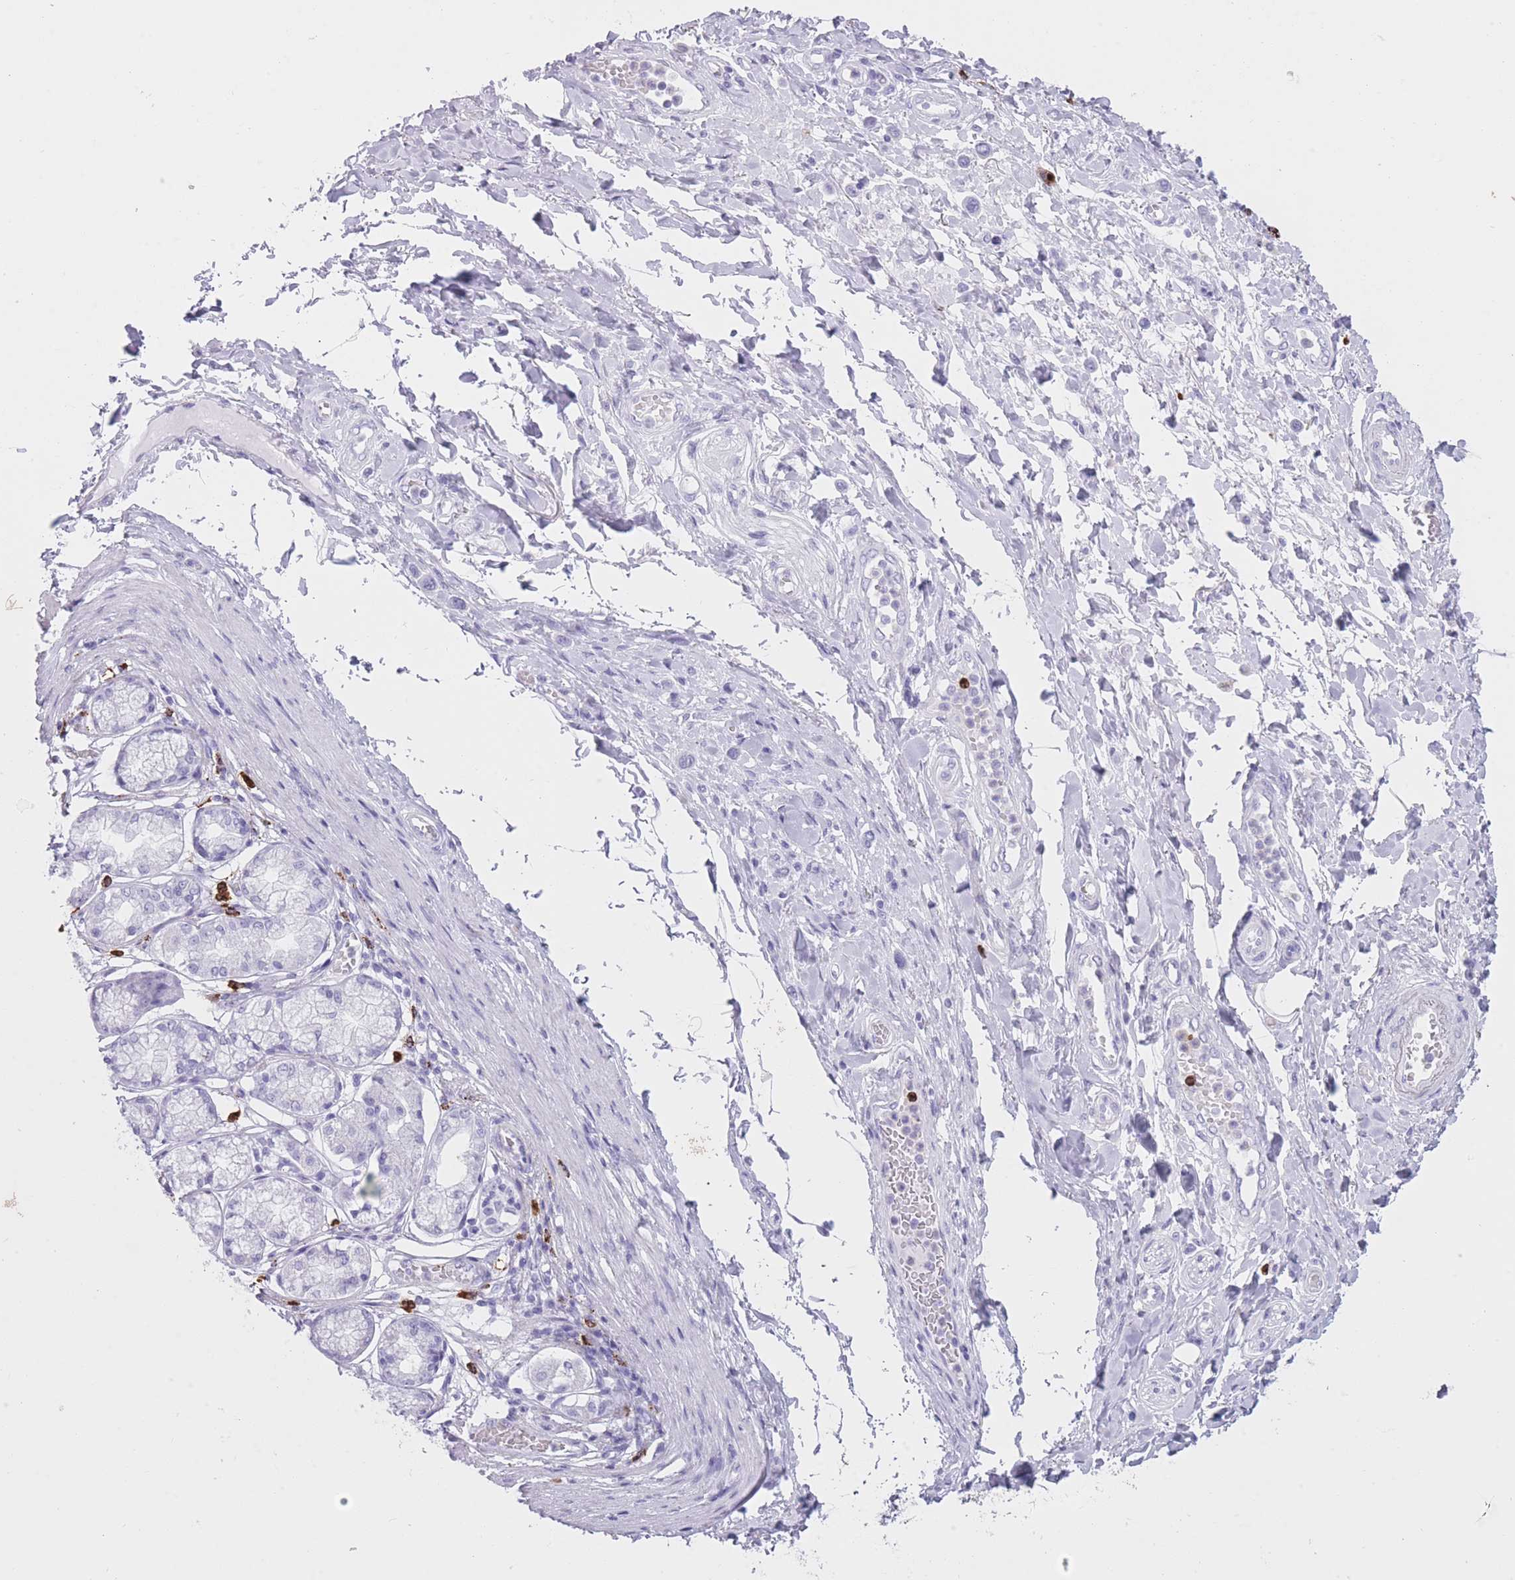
{"staining": {"intensity": "negative", "quantity": "none", "location": "none"}, "tissue": "stomach cancer", "cell_type": "Tumor cells", "image_type": "cancer", "snomed": [{"axis": "morphology", "description": "Adenocarcinoma, NOS"}, {"axis": "topography", "description": "Stomach"}], "caption": "High power microscopy image of an immunohistochemistry (IHC) photomicrograph of stomach cancer, revealing no significant positivity in tumor cells.", "gene": "OR4F21", "patient": {"sex": "female", "age": 65}}